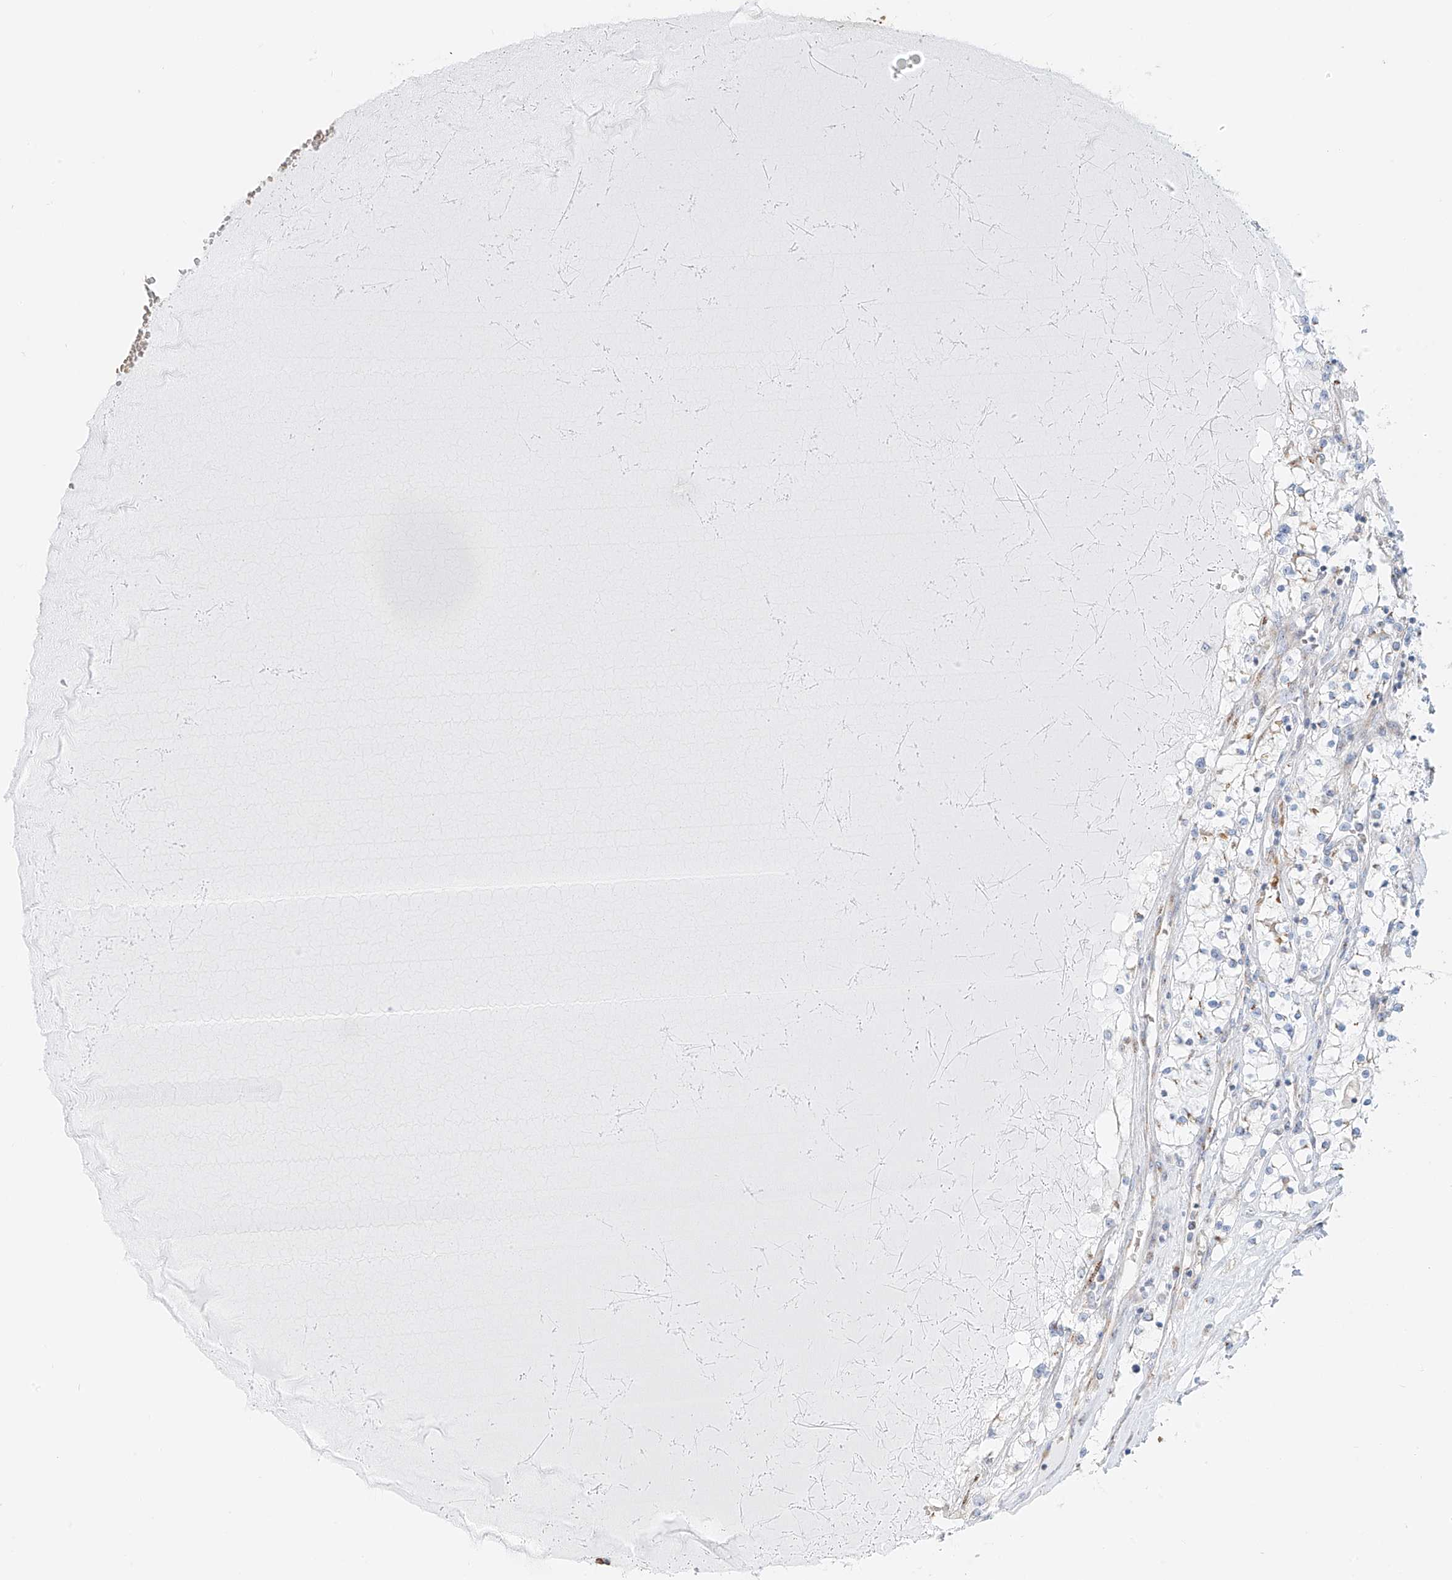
{"staining": {"intensity": "negative", "quantity": "none", "location": "none"}, "tissue": "renal cancer", "cell_type": "Tumor cells", "image_type": "cancer", "snomed": [{"axis": "morphology", "description": "Normal tissue, NOS"}, {"axis": "morphology", "description": "Adenocarcinoma, NOS"}, {"axis": "topography", "description": "Kidney"}], "caption": "Image shows no protein staining in tumor cells of adenocarcinoma (renal) tissue.", "gene": "EIPR1", "patient": {"sex": "male", "age": 68}}